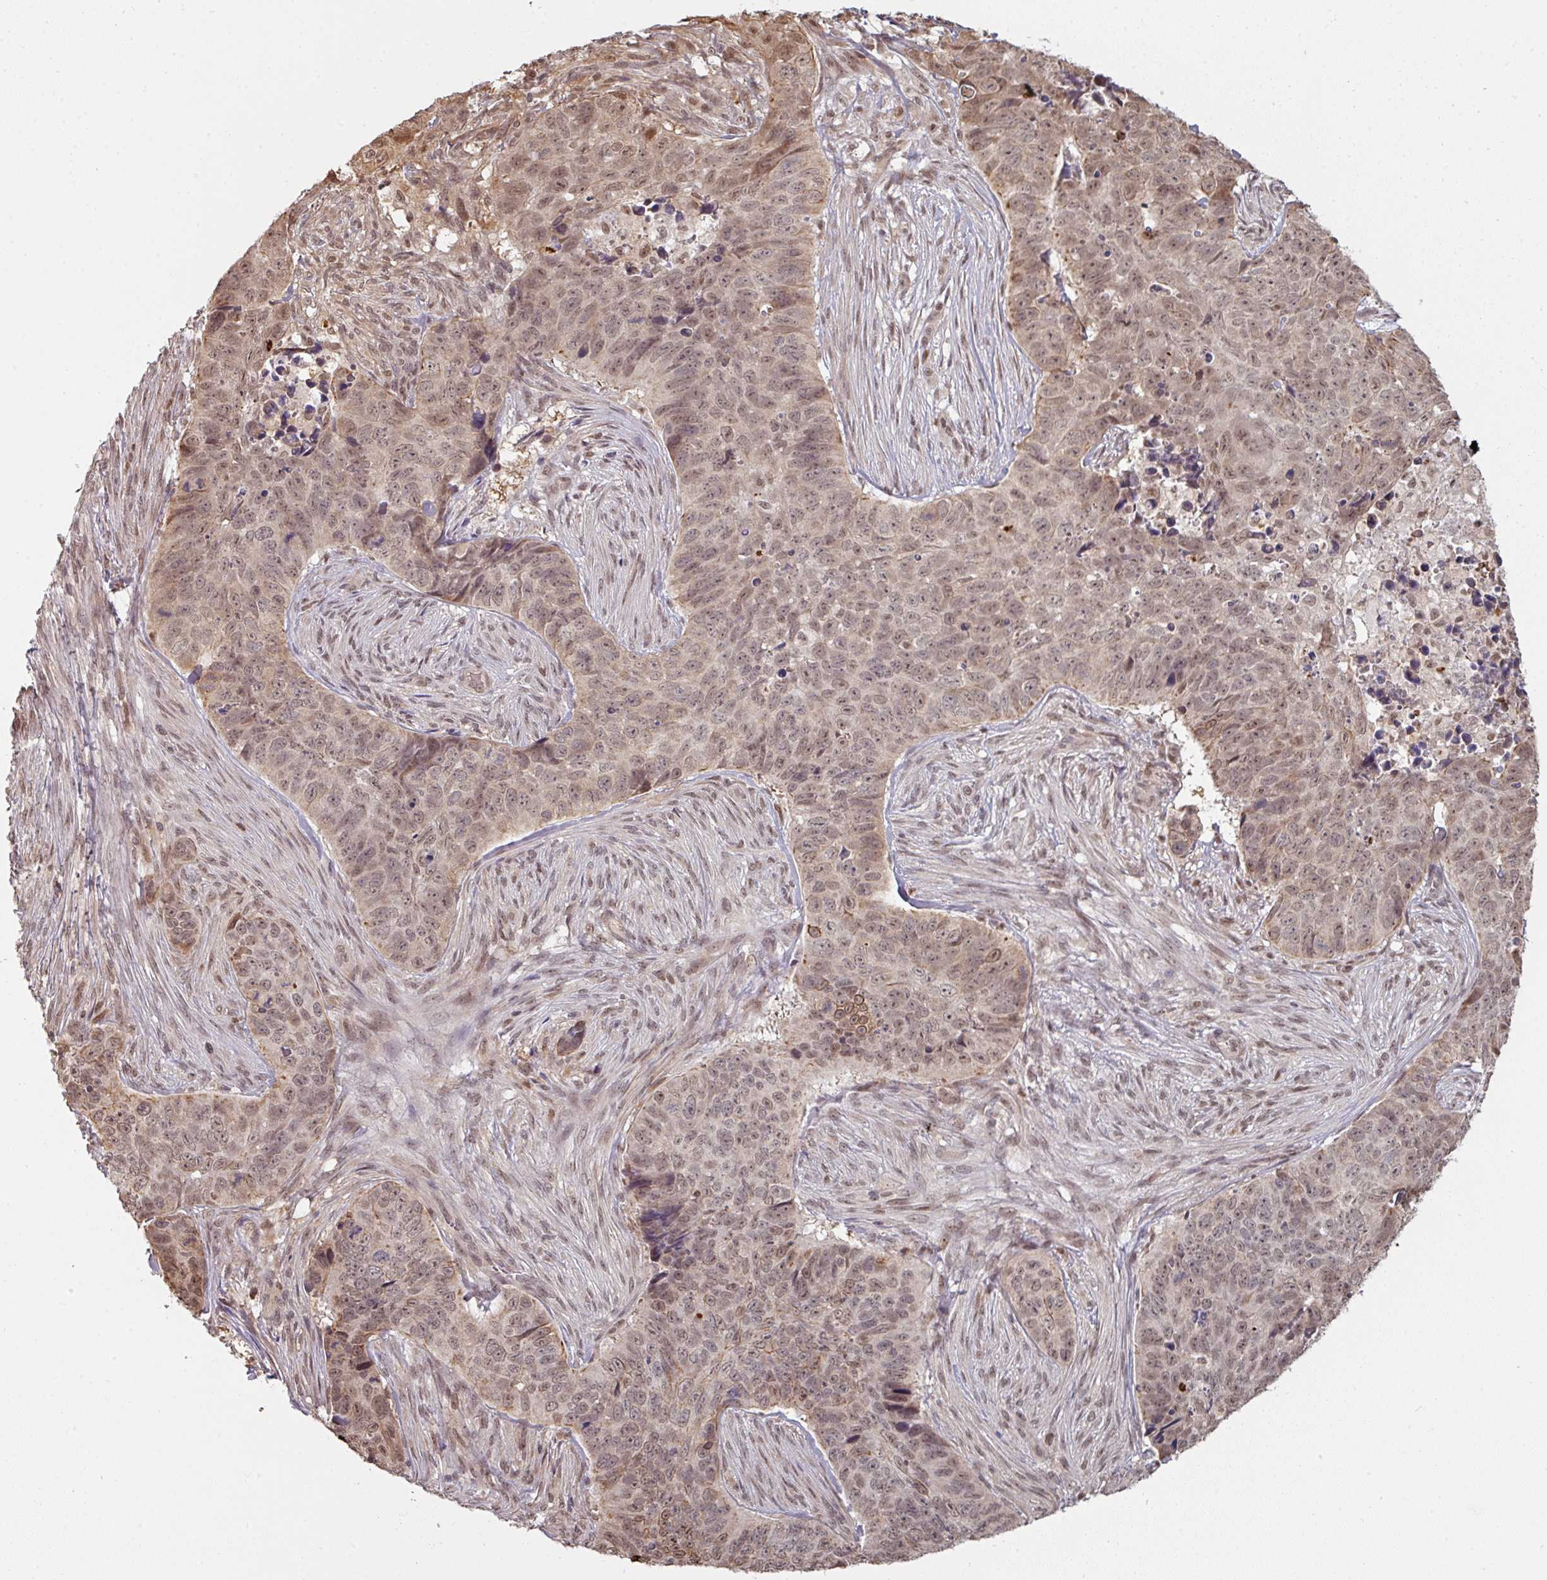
{"staining": {"intensity": "weak", "quantity": ">75%", "location": "nuclear"}, "tissue": "skin cancer", "cell_type": "Tumor cells", "image_type": "cancer", "snomed": [{"axis": "morphology", "description": "Basal cell carcinoma"}, {"axis": "topography", "description": "Skin"}], "caption": "The photomicrograph shows a brown stain indicating the presence of a protein in the nuclear of tumor cells in skin basal cell carcinoma.", "gene": "GTF2H3", "patient": {"sex": "female", "age": 82}}